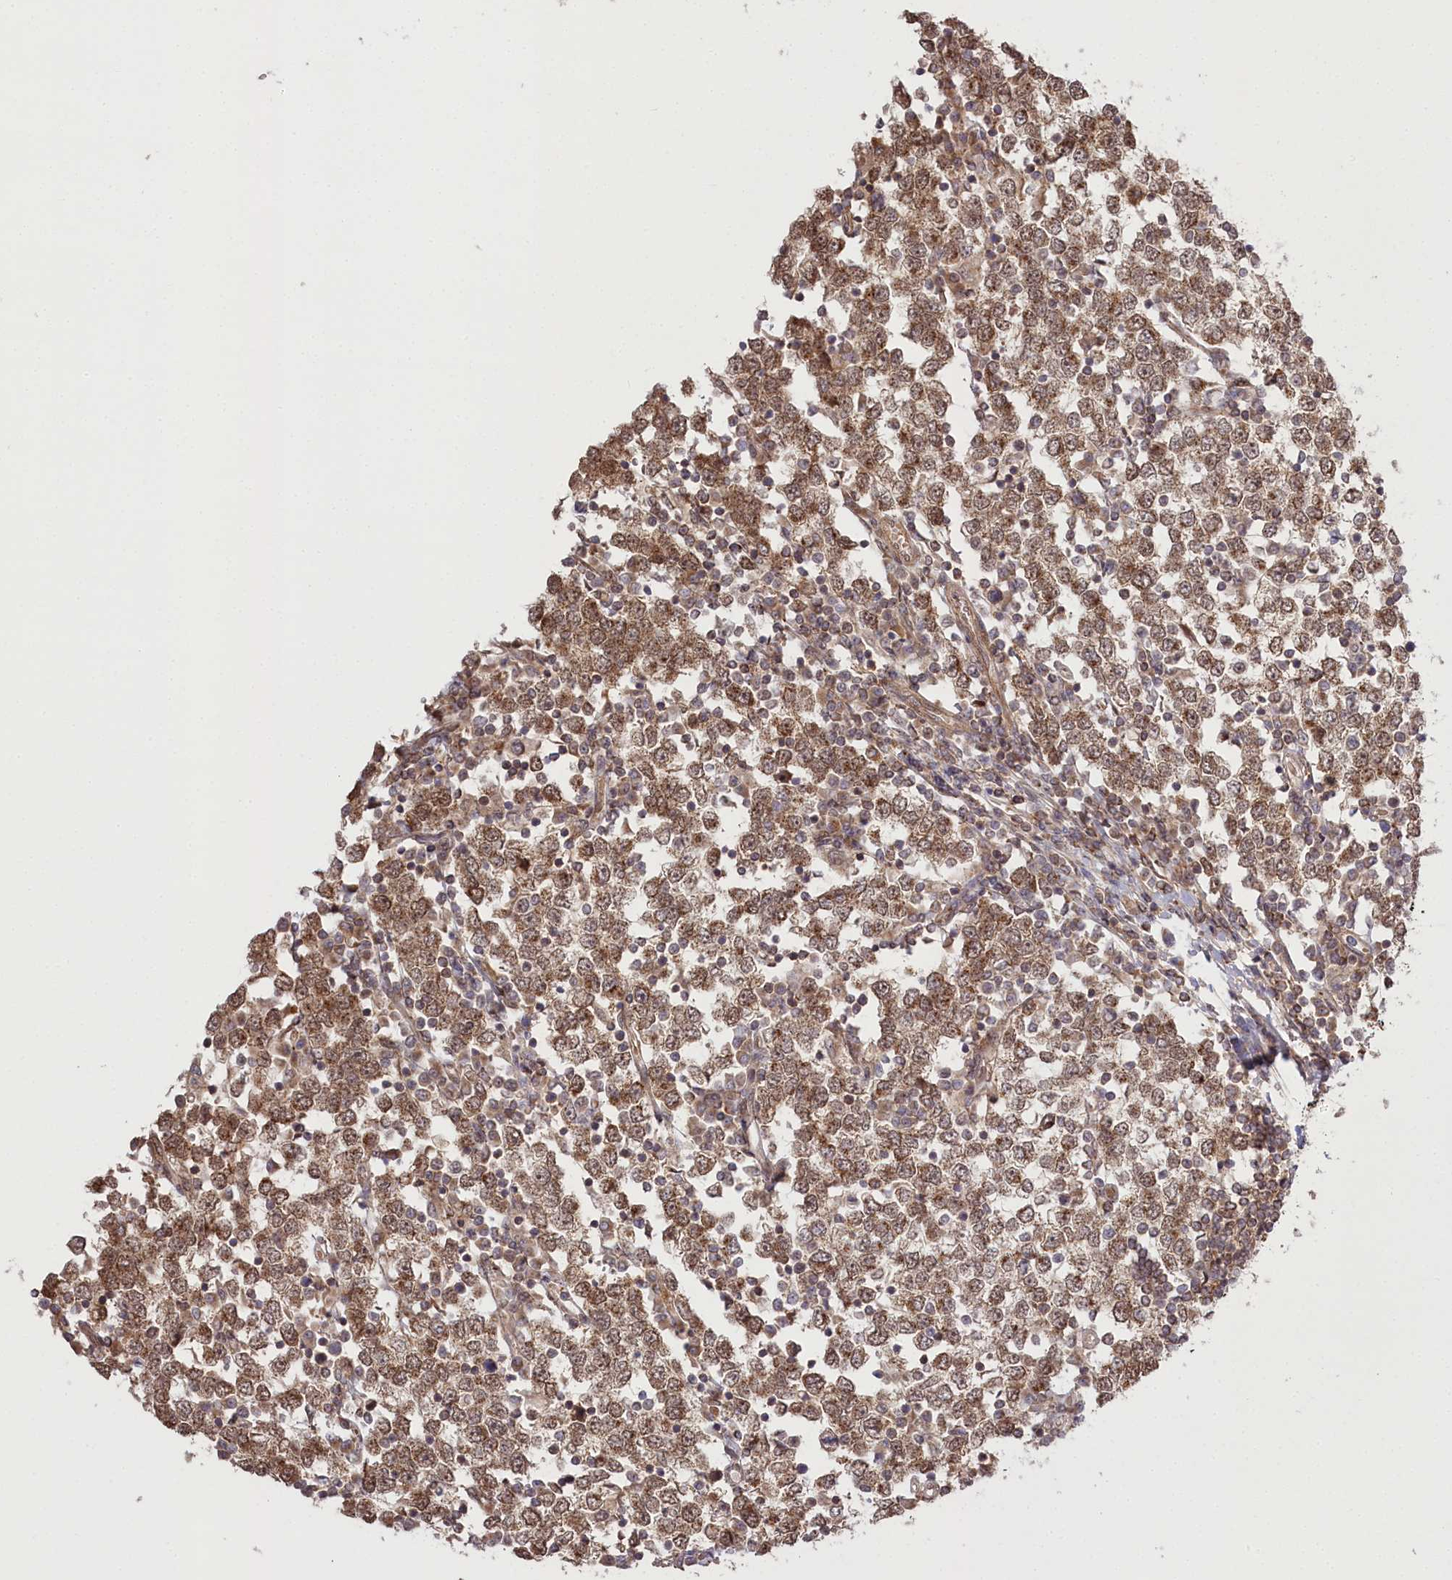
{"staining": {"intensity": "moderate", "quantity": ">75%", "location": "cytoplasmic/membranous"}, "tissue": "testis cancer", "cell_type": "Tumor cells", "image_type": "cancer", "snomed": [{"axis": "morphology", "description": "Seminoma, NOS"}, {"axis": "topography", "description": "Testis"}], "caption": "Tumor cells display moderate cytoplasmic/membranous positivity in about >75% of cells in seminoma (testis). The staining was performed using DAB (3,3'-diaminobenzidine) to visualize the protein expression in brown, while the nuclei were stained in blue with hematoxylin (Magnification: 20x).", "gene": "CCDC91", "patient": {"sex": "male", "age": 65}}